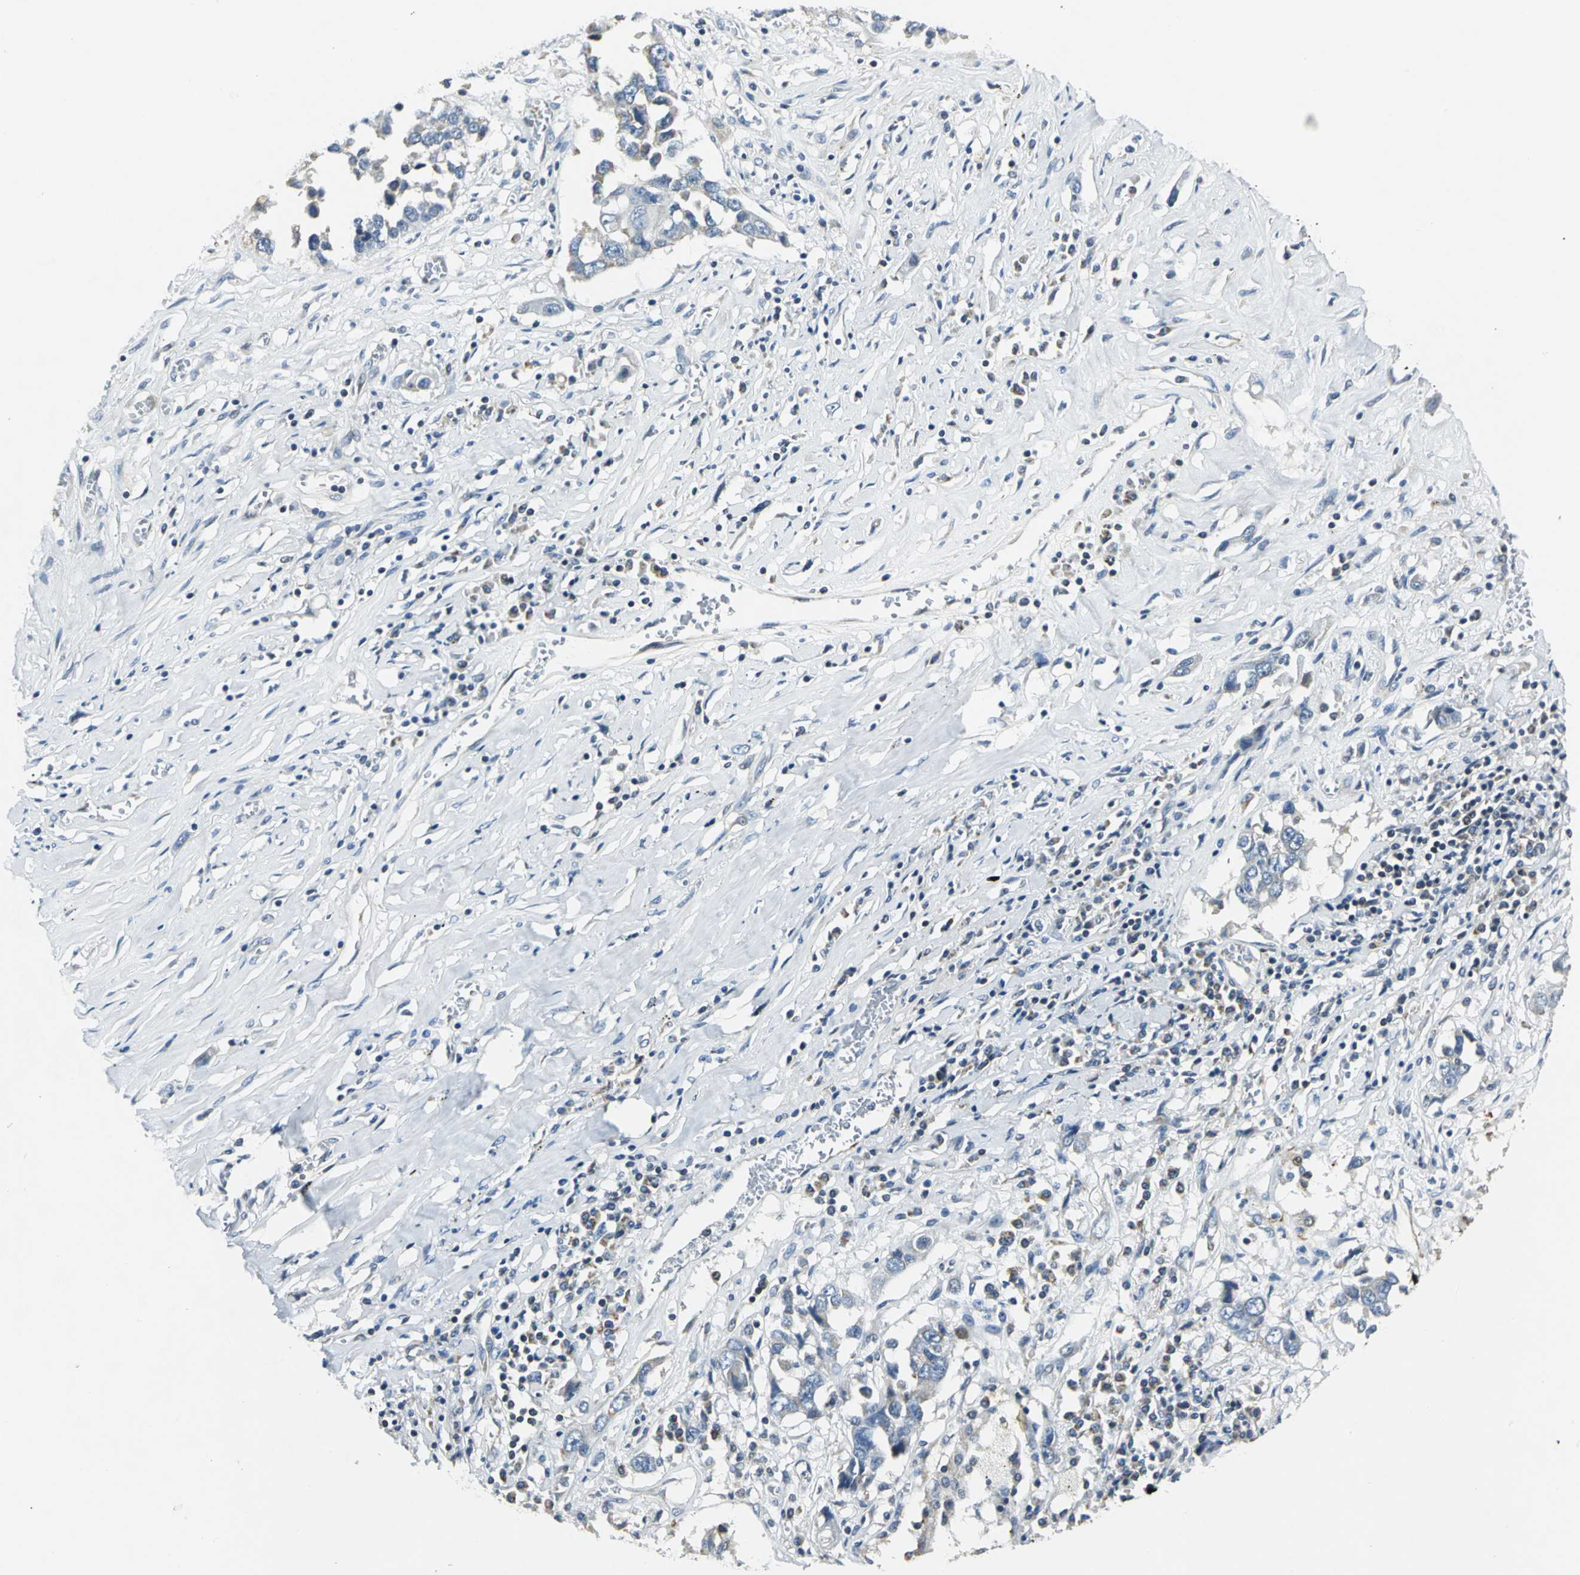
{"staining": {"intensity": "weak", "quantity": "<25%", "location": "cytoplasmic/membranous"}, "tissue": "lung cancer", "cell_type": "Tumor cells", "image_type": "cancer", "snomed": [{"axis": "morphology", "description": "Squamous cell carcinoma, NOS"}, {"axis": "topography", "description": "Lung"}], "caption": "The image demonstrates no significant staining in tumor cells of squamous cell carcinoma (lung).", "gene": "USP40", "patient": {"sex": "male", "age": 71}}